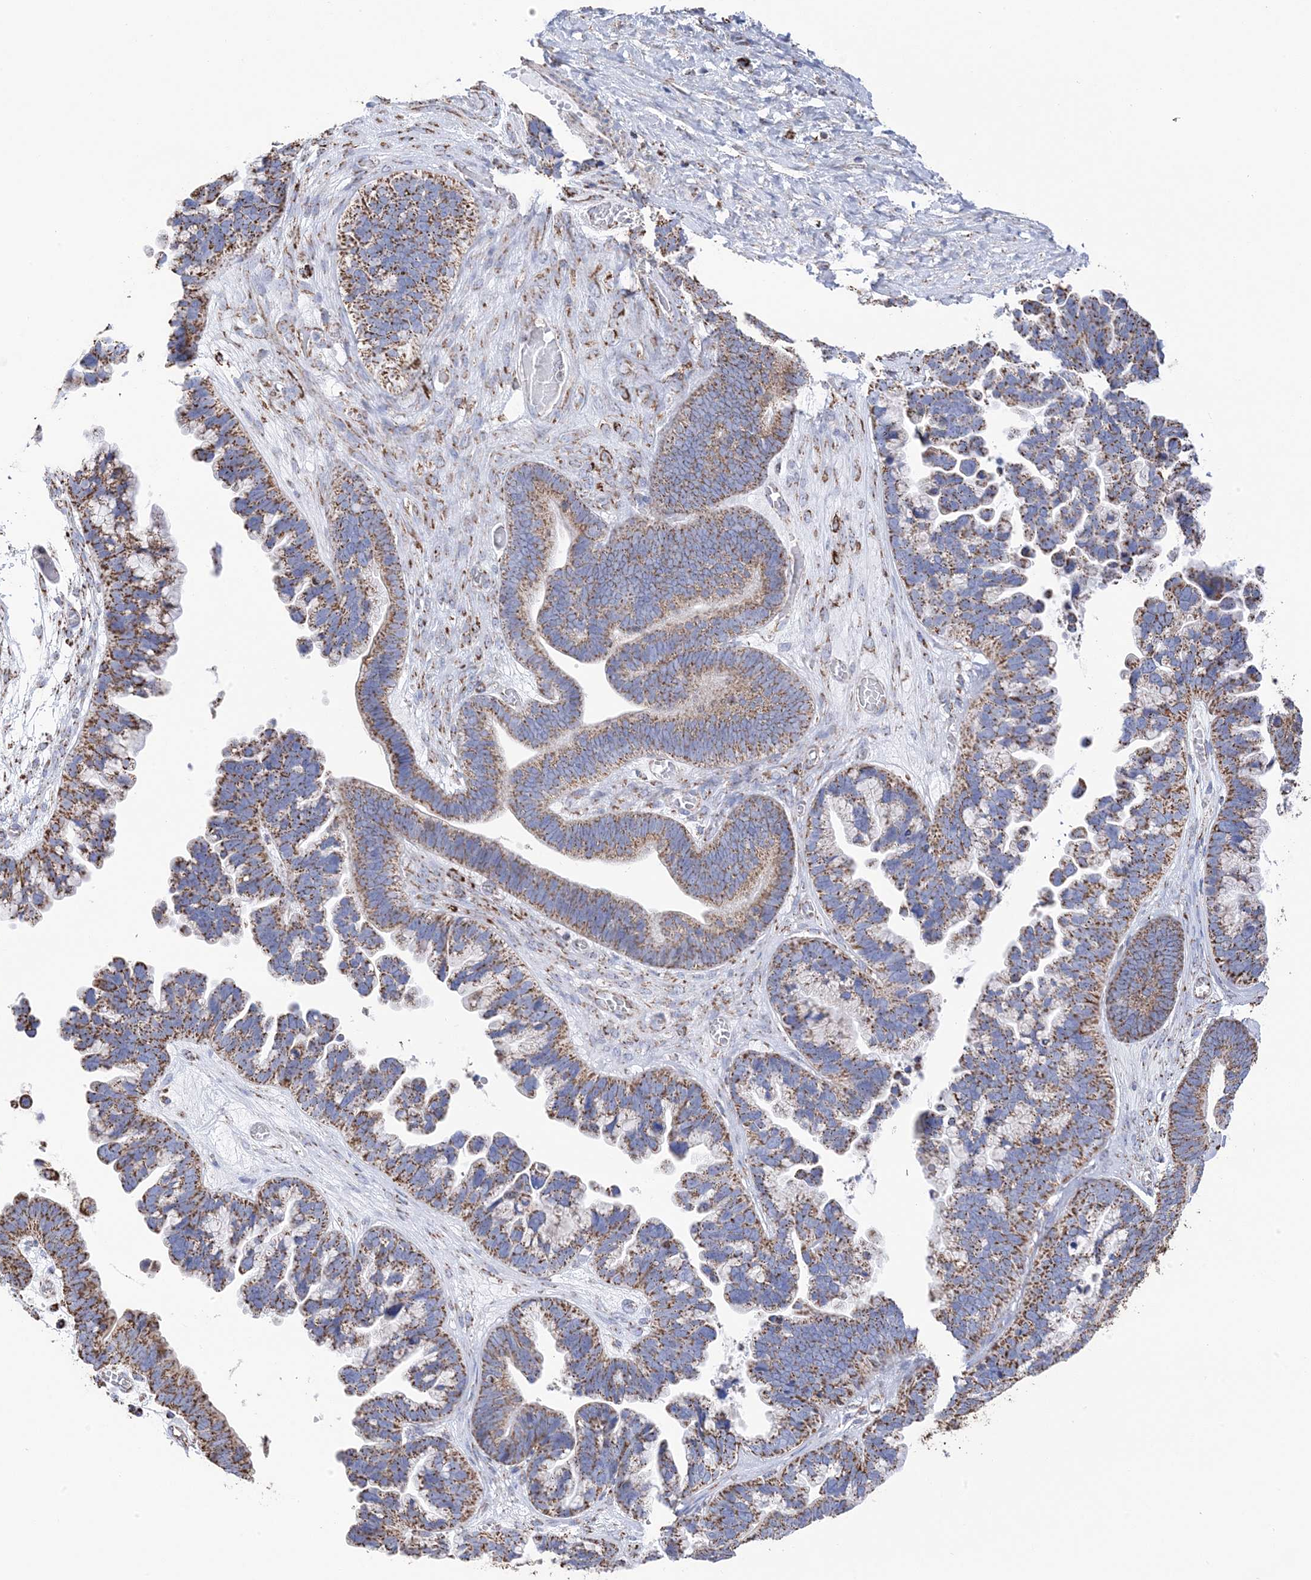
{"staining": {"intensity": "moderate", "quantity": ">75%", "location": "cytoplasmic/membranous"}, "tissue": "ovarian cancer", "cell_type": "Tumor cells", "image_type": "cancer", "snomed": [{"axis": "morphology", "description": "Cystadenocarcinoma, serous, NOS"}, {"axis": "topography", "description": "Ovary"}], "caption": "The histopathology image shows immunohistochemical staining of ovarian cancer. There is moderate cytoplasmic/membranous staining is seen in approximately >75% of tumor cells.", "gene": "GTPBP8", "patient": {"sex": "female", "age": 56}}